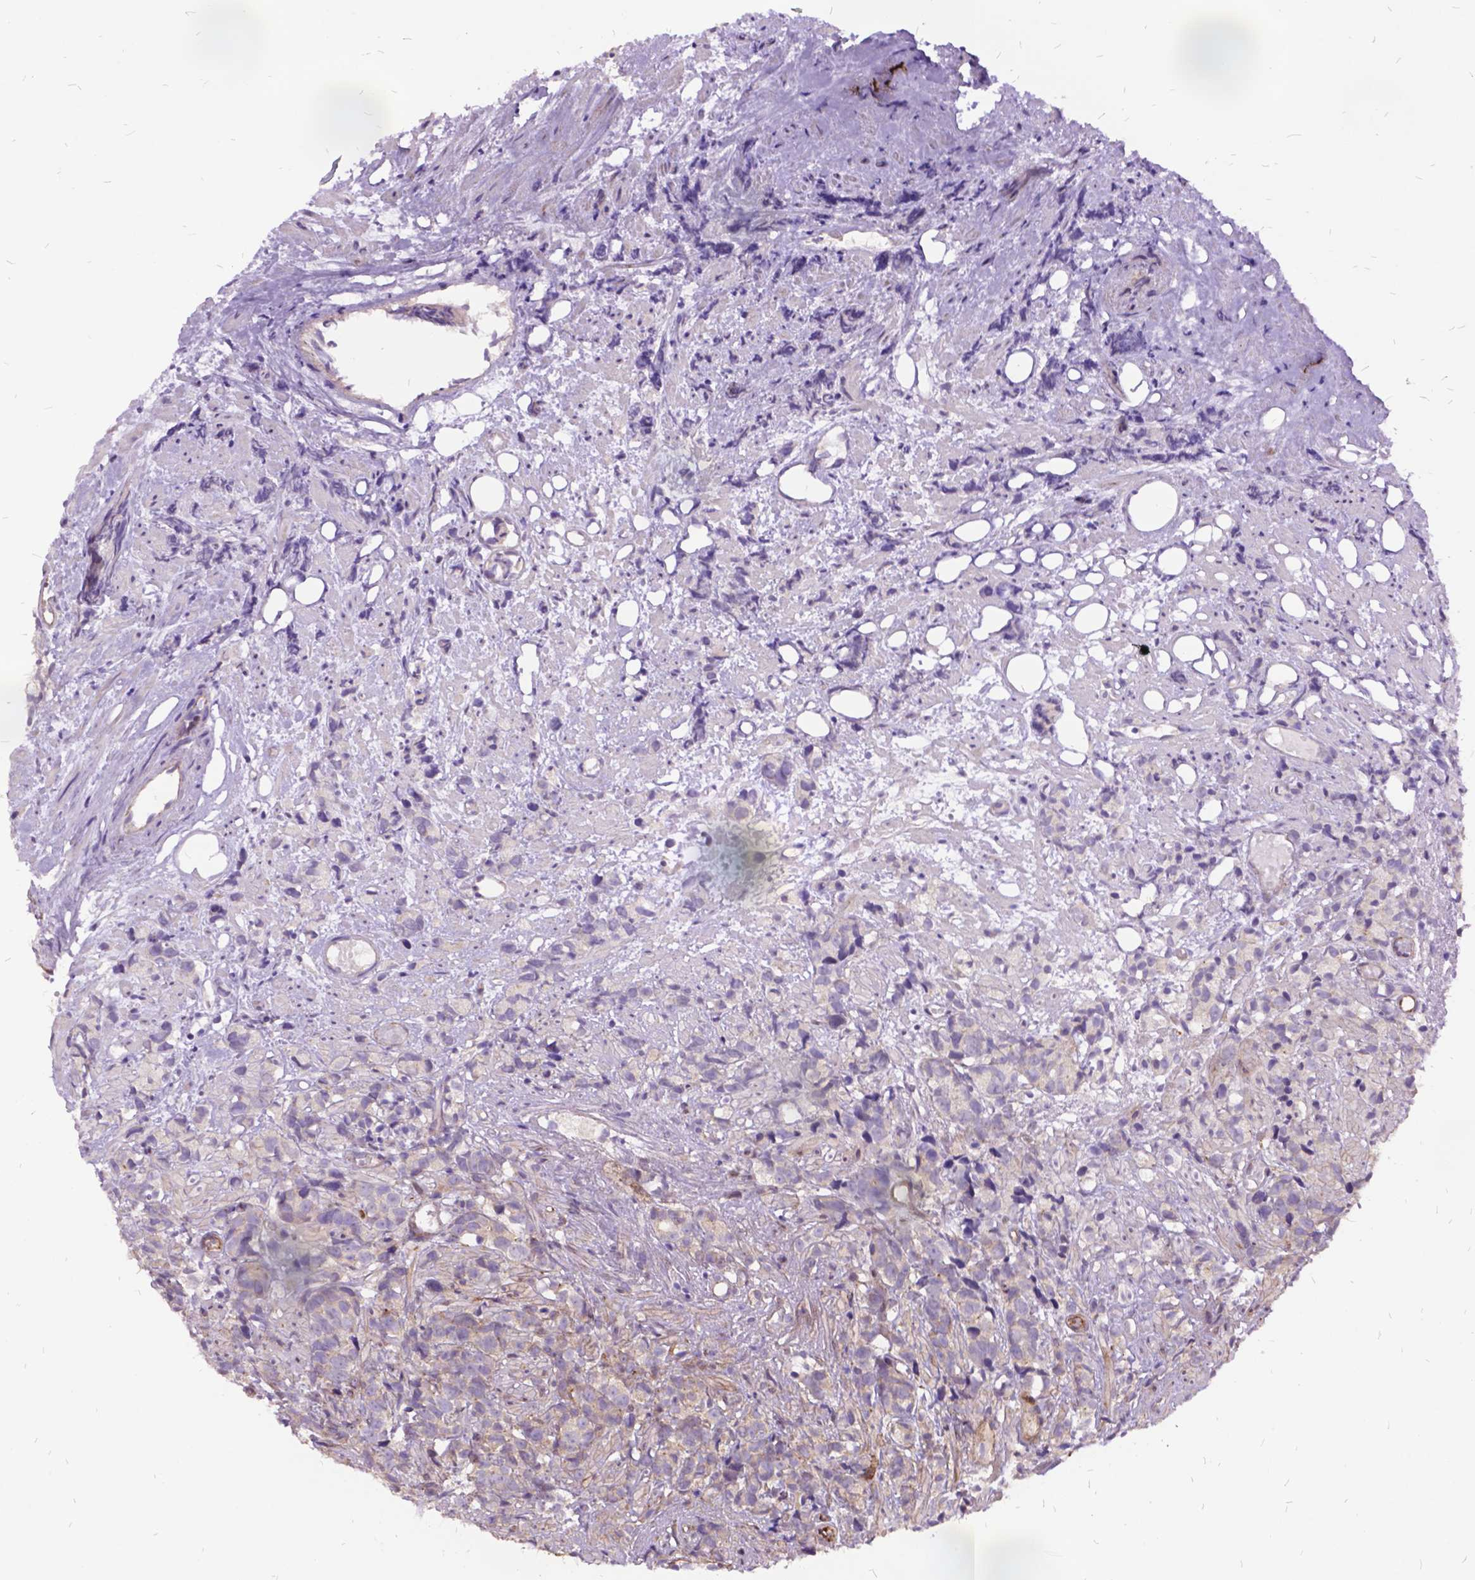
{"staining": {"intensity": "negative", "quantity": "none", "location": "none"}, "tissue": "prostate cancer", "cell_type": "Tumor cells", "image_type": "cancer", "snomed": [{"axis": "morphology", "description": "Adenocarcinoma, High grade"}, {"axis": "topography", "description": "Prostate"}], "caption": "High power microscopy micrograph of an IHC image of prostate adenocarcinoma (high-grade), revealing no significant expression in tumor cells.", "gene": "GRB7", "patient": {"sex": "male", "age": 81}}